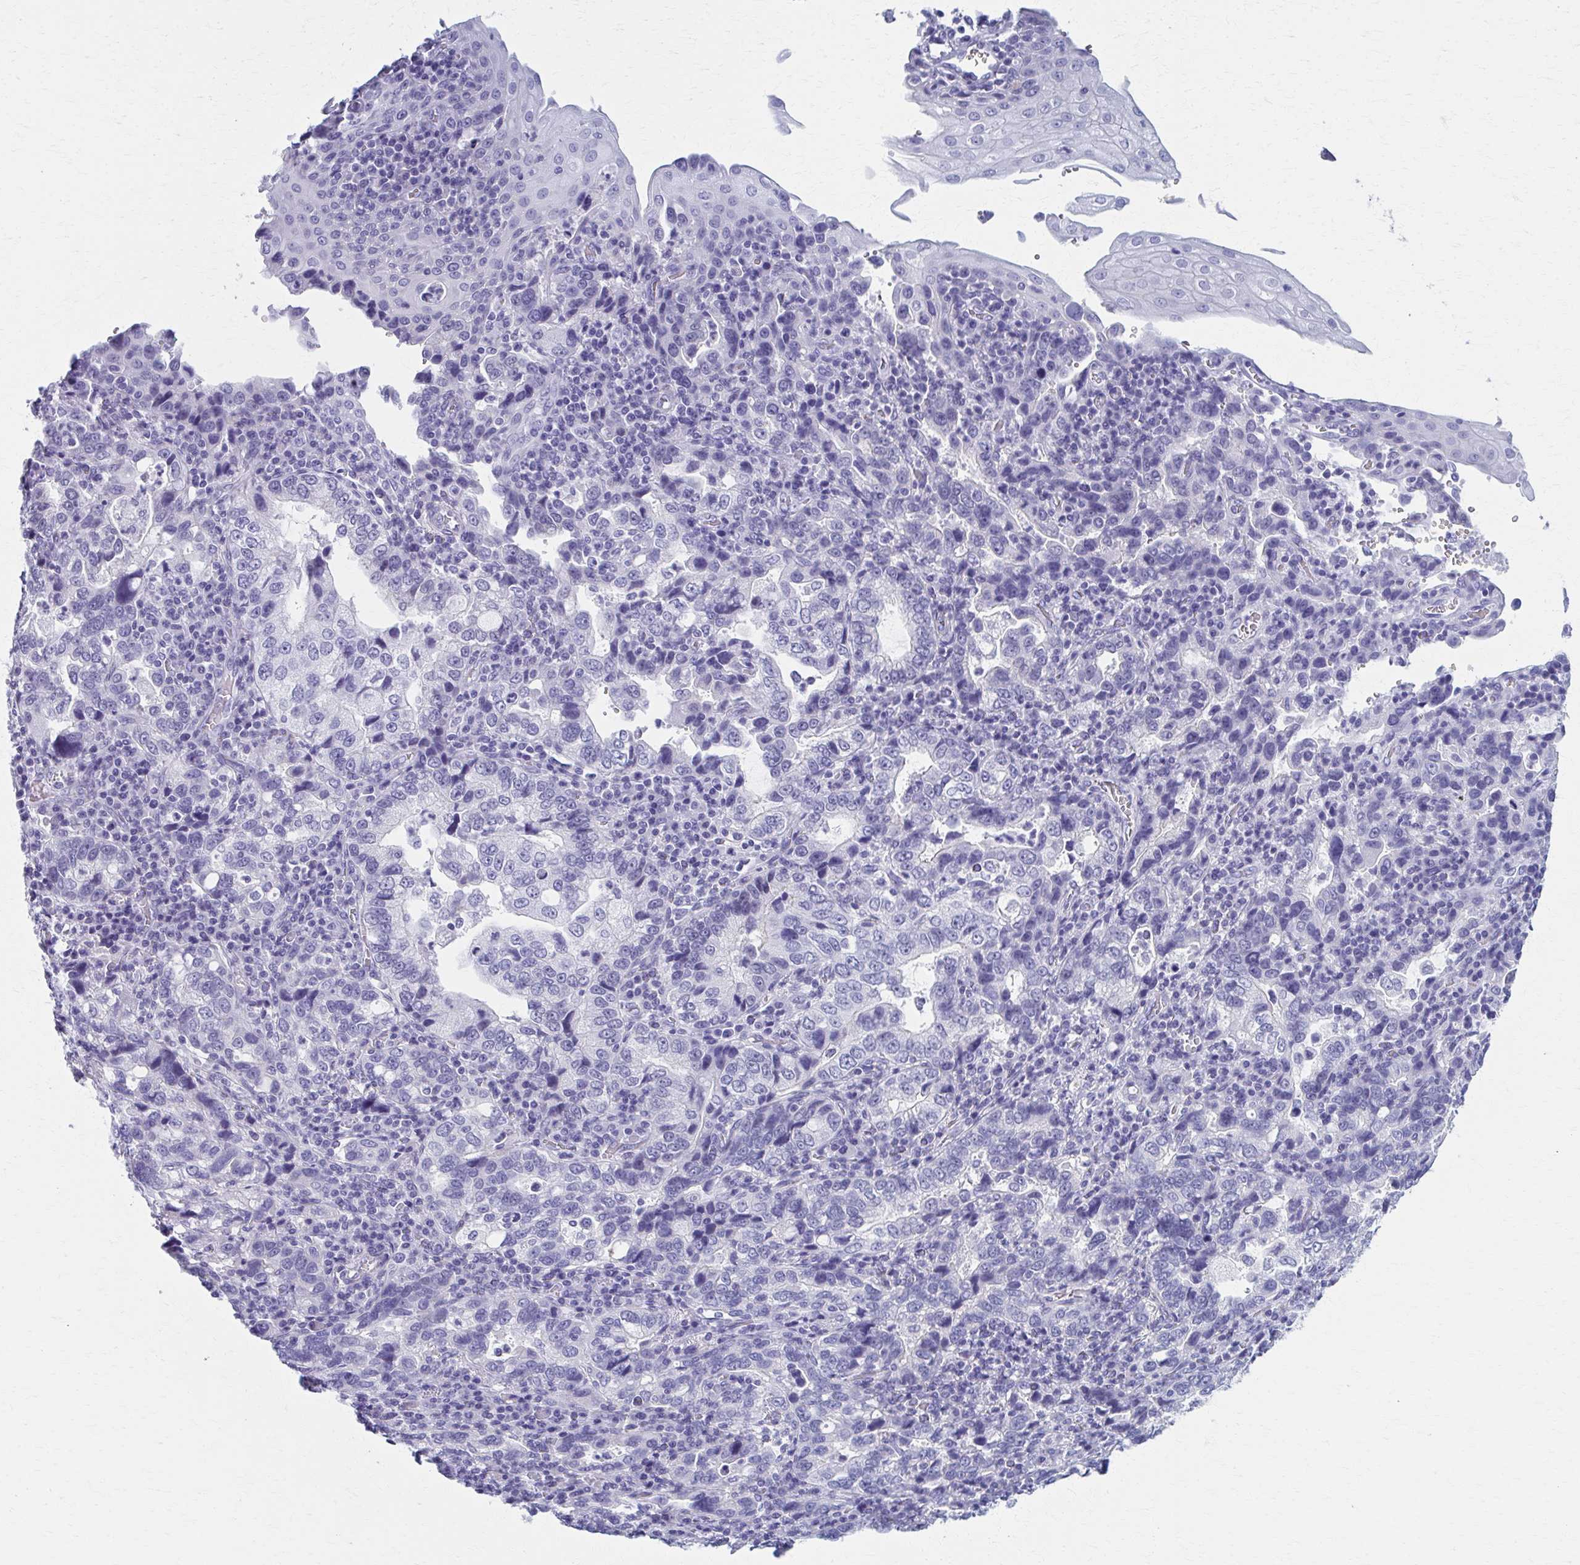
{"staining": {"intensity": "negative", "quantity": "none", "location": "none"}, "tissue": "stomach cancer", "cell_type": "Tumor cells", "image_type": "cancer", "snomed": [{"axis": "morphology", "description": "Adenocarcinoma, NOS"}, {"axis": "topography", "description": "Stomach, upper"}], "caption": "DAB immunohistochemical staining of human adenocarcinoma (stomach) displays no significant staining in tumor cells.", "gene": "MPLKIP", "patient": {"sex": "female", "age": 81}}